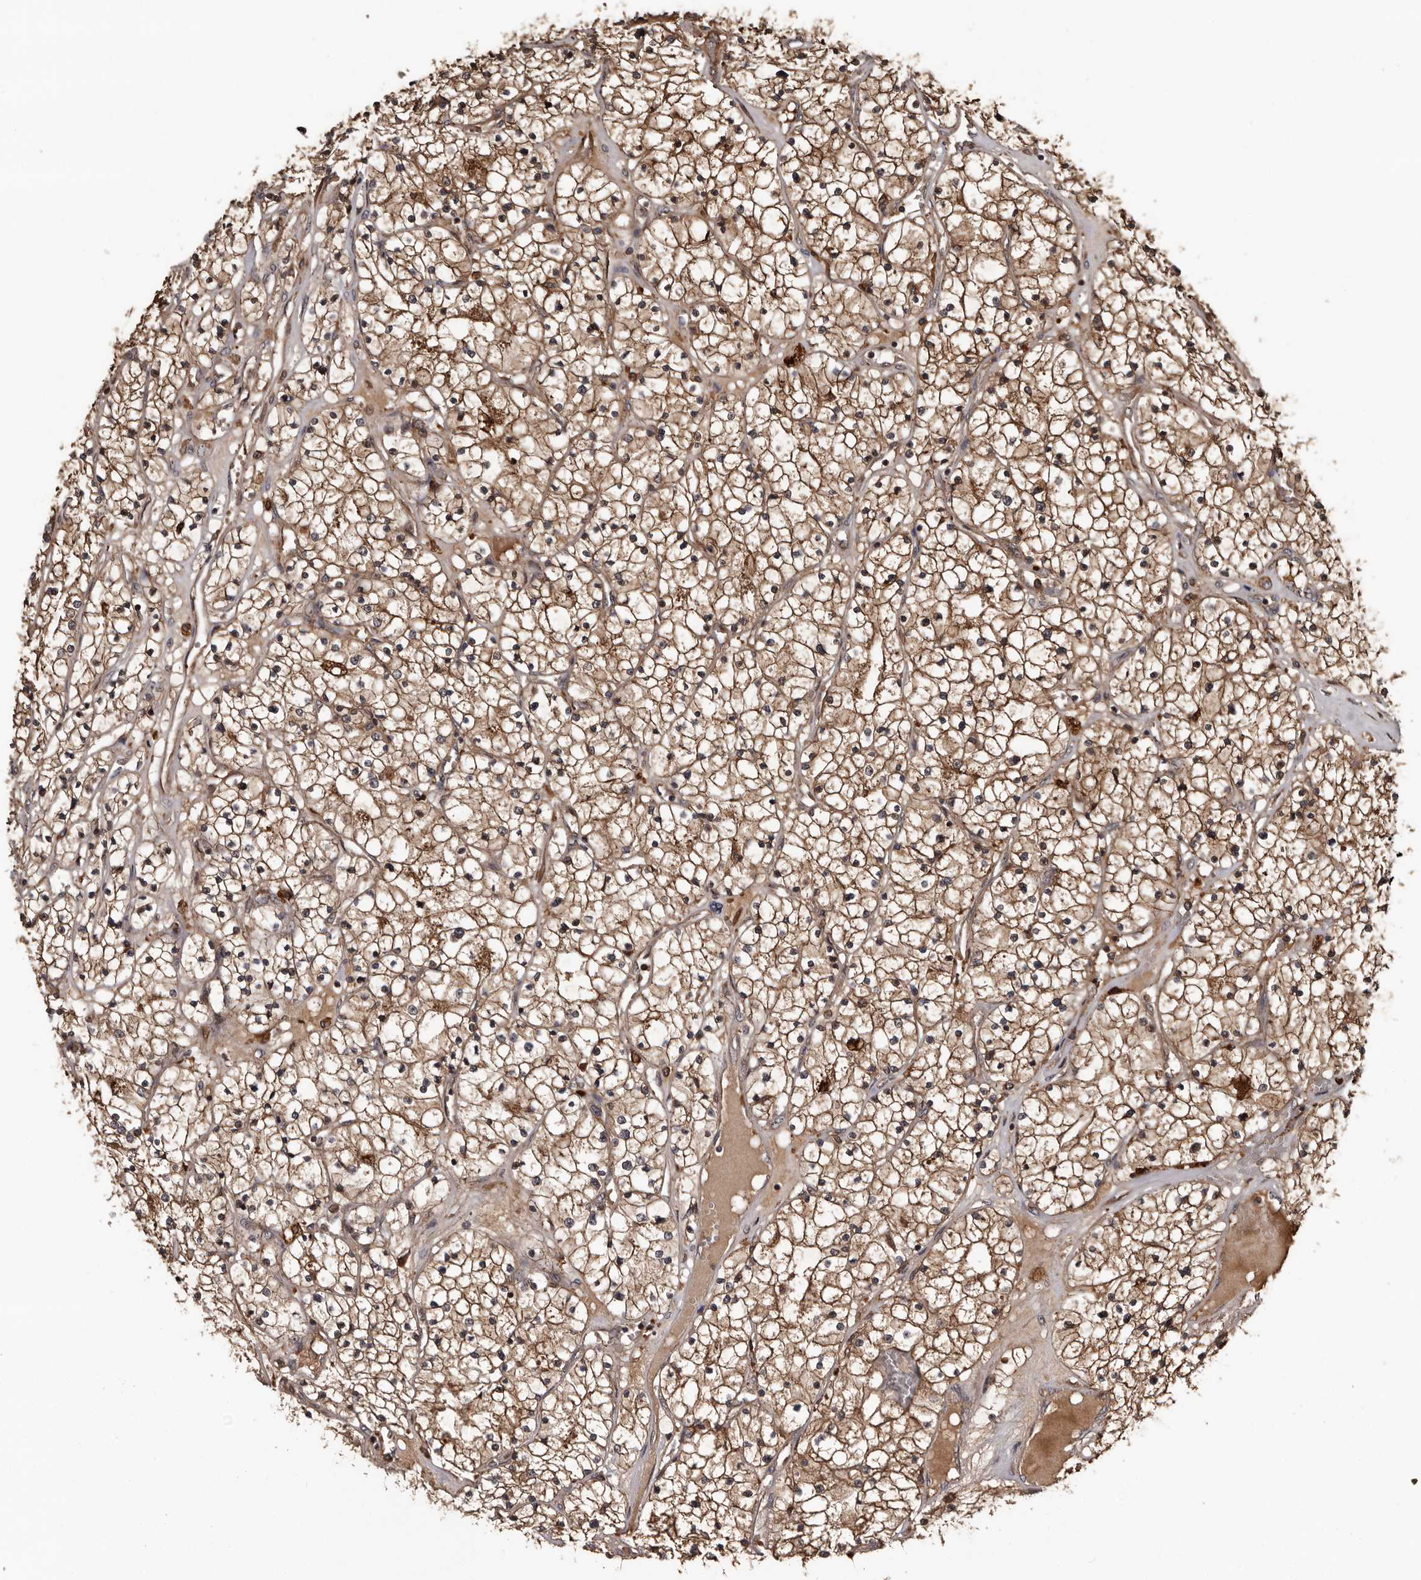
{"staining": {"intensity": "moderate", "quantity": ">75%", "location": "cytoplasmic/membranous"}, "tissue": "renal cancer", "cell_type": "Tumor cells", "image_type": "cancer", "snomed": [{"axis": "morphology", "description": "Normal tissue, NOS"}, {"axis": "morphology", "description": "Adenocarcinoma, NOS"}, {"axis": "topography", "description": "Kidney"}], "caption": "The immunohistochemical stain shows moderate cytoplasmic/membranous expression in tumor cells of renal cancer (adenocarcinoma) tissue.", "gene": "SERTAD4", "patient": {"sex": "male", "age": 68}}